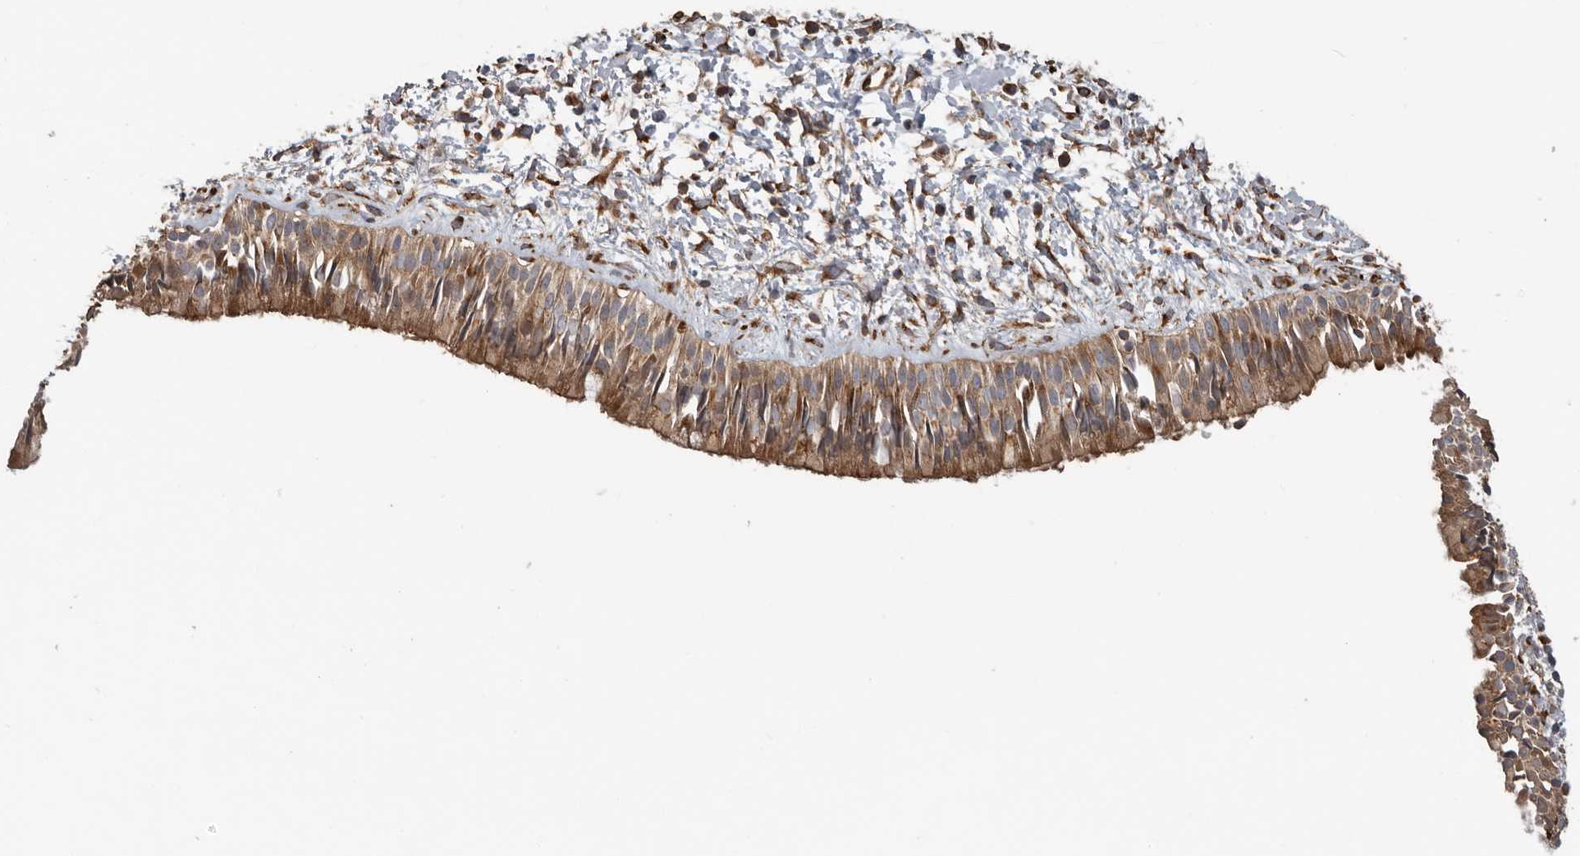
{"staining": {"intensity": "moderate", "quantity": ">75%", "location": "cytoplasmic/membranous"}, "tissue": "nasopharynx", "cell_type": "Respiratory epithelial cells", "image_type": "normal", "snomed": [{"axis": "morphology", "description": "Normal tissue, NOS"}, {"axis": "topography", "description": "Nasopharynx"}], "caption": "A brown stain highlights moderate cytoplasmic/membranous expression of a protein in respiratory epithelial cells of unremarkable nasopharynx.", "gene": "CEP350", "patient": {"sex": "male", "age": 22}}